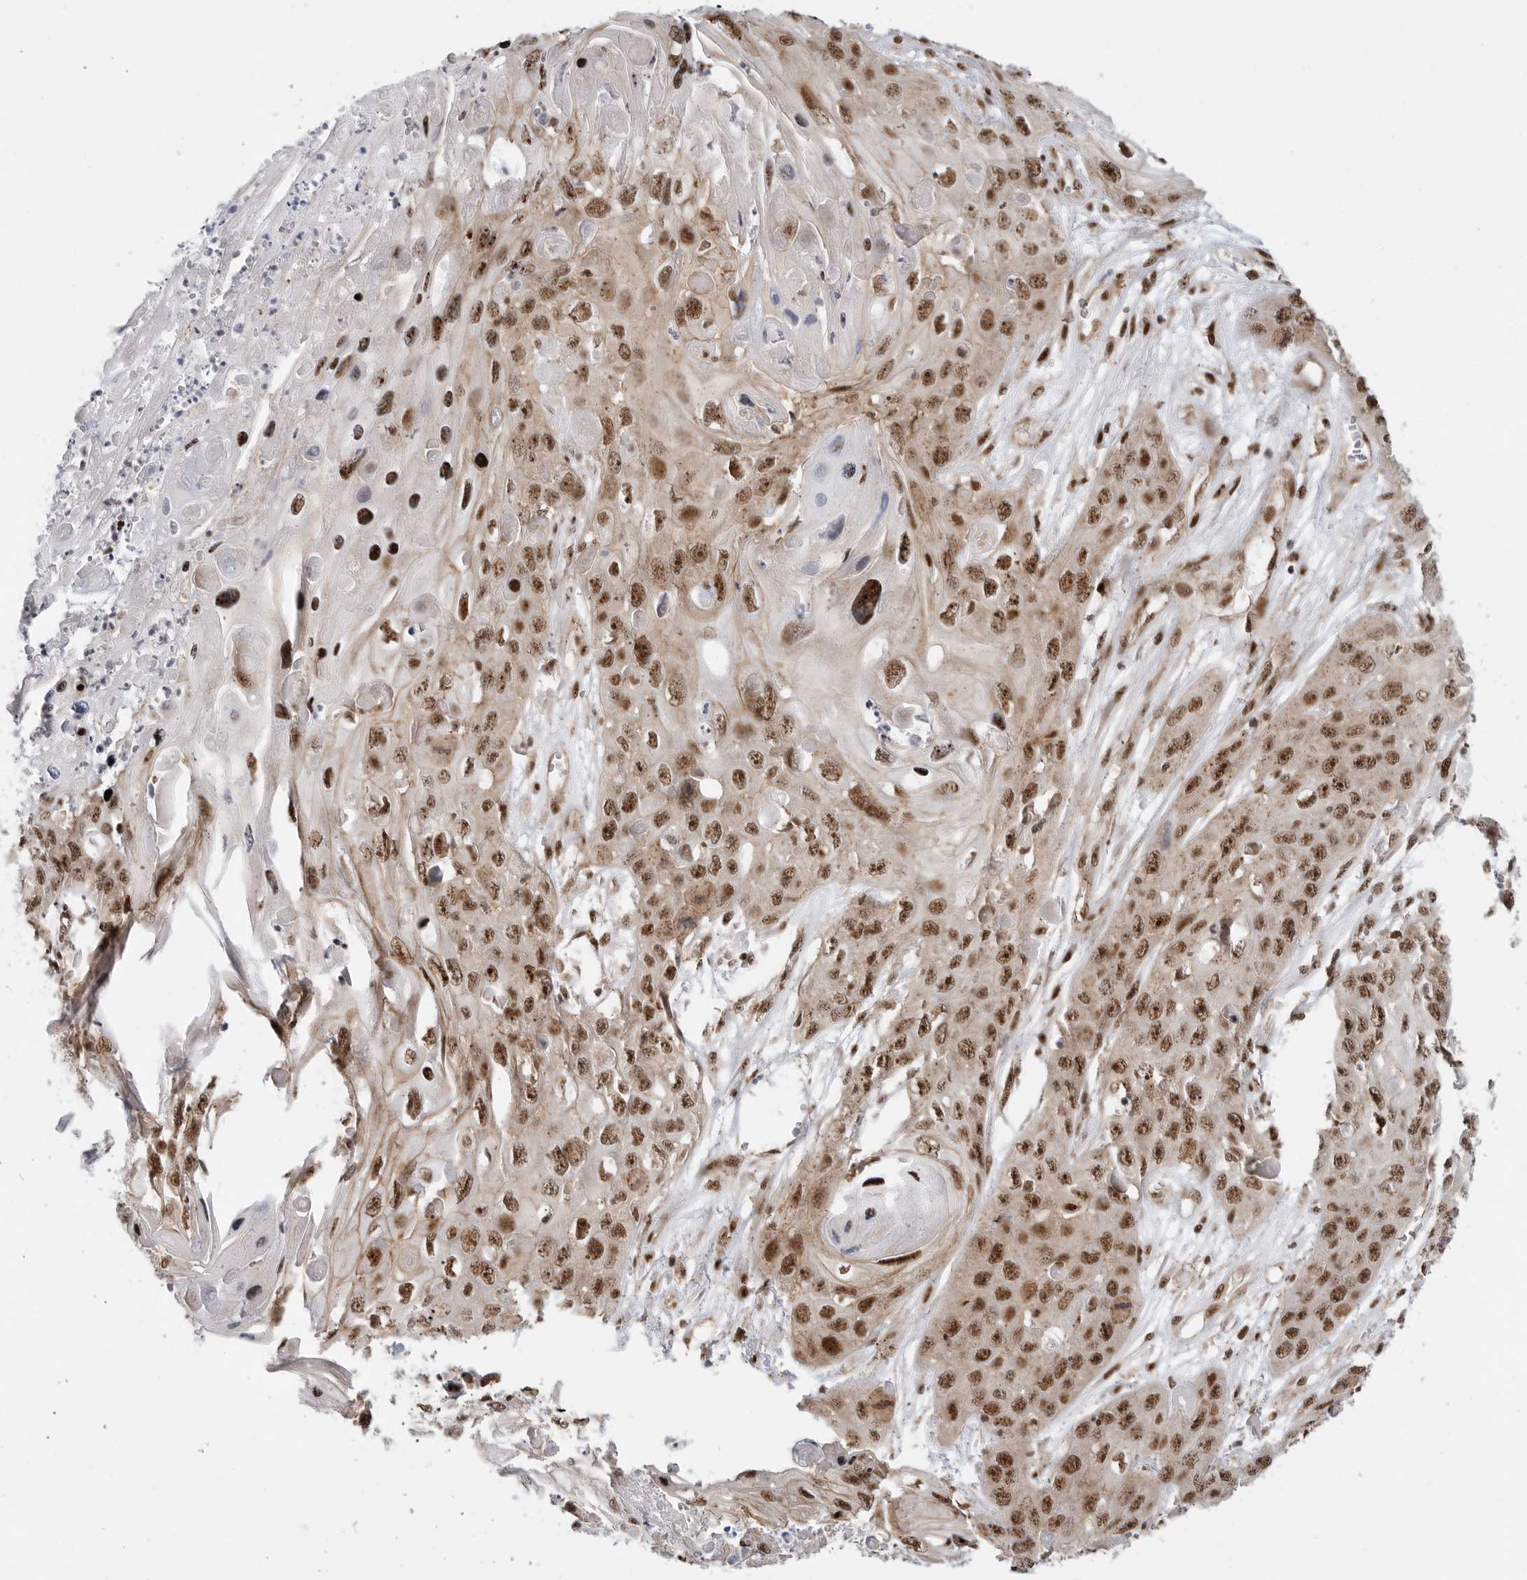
{"staining": {"intensity": "strong", "quantity": ">75%", "location": "nuclear"}, "tissue": "skin cancer", "cell_type": "Tumor cells", "image_type": "cancer", "snomed": [{"axis": "morphology", "description": "Squamous cell carcinoma, NOS"}, {"axis": "topography", "description": "Skin"}], "caption": "Skin cancer stained for a protein (brown) shows strong nuclear positive expression in about >75% of tumor cells.", "gene": "GPATCH2", "patient": {"sex": "male", "age": 55}}